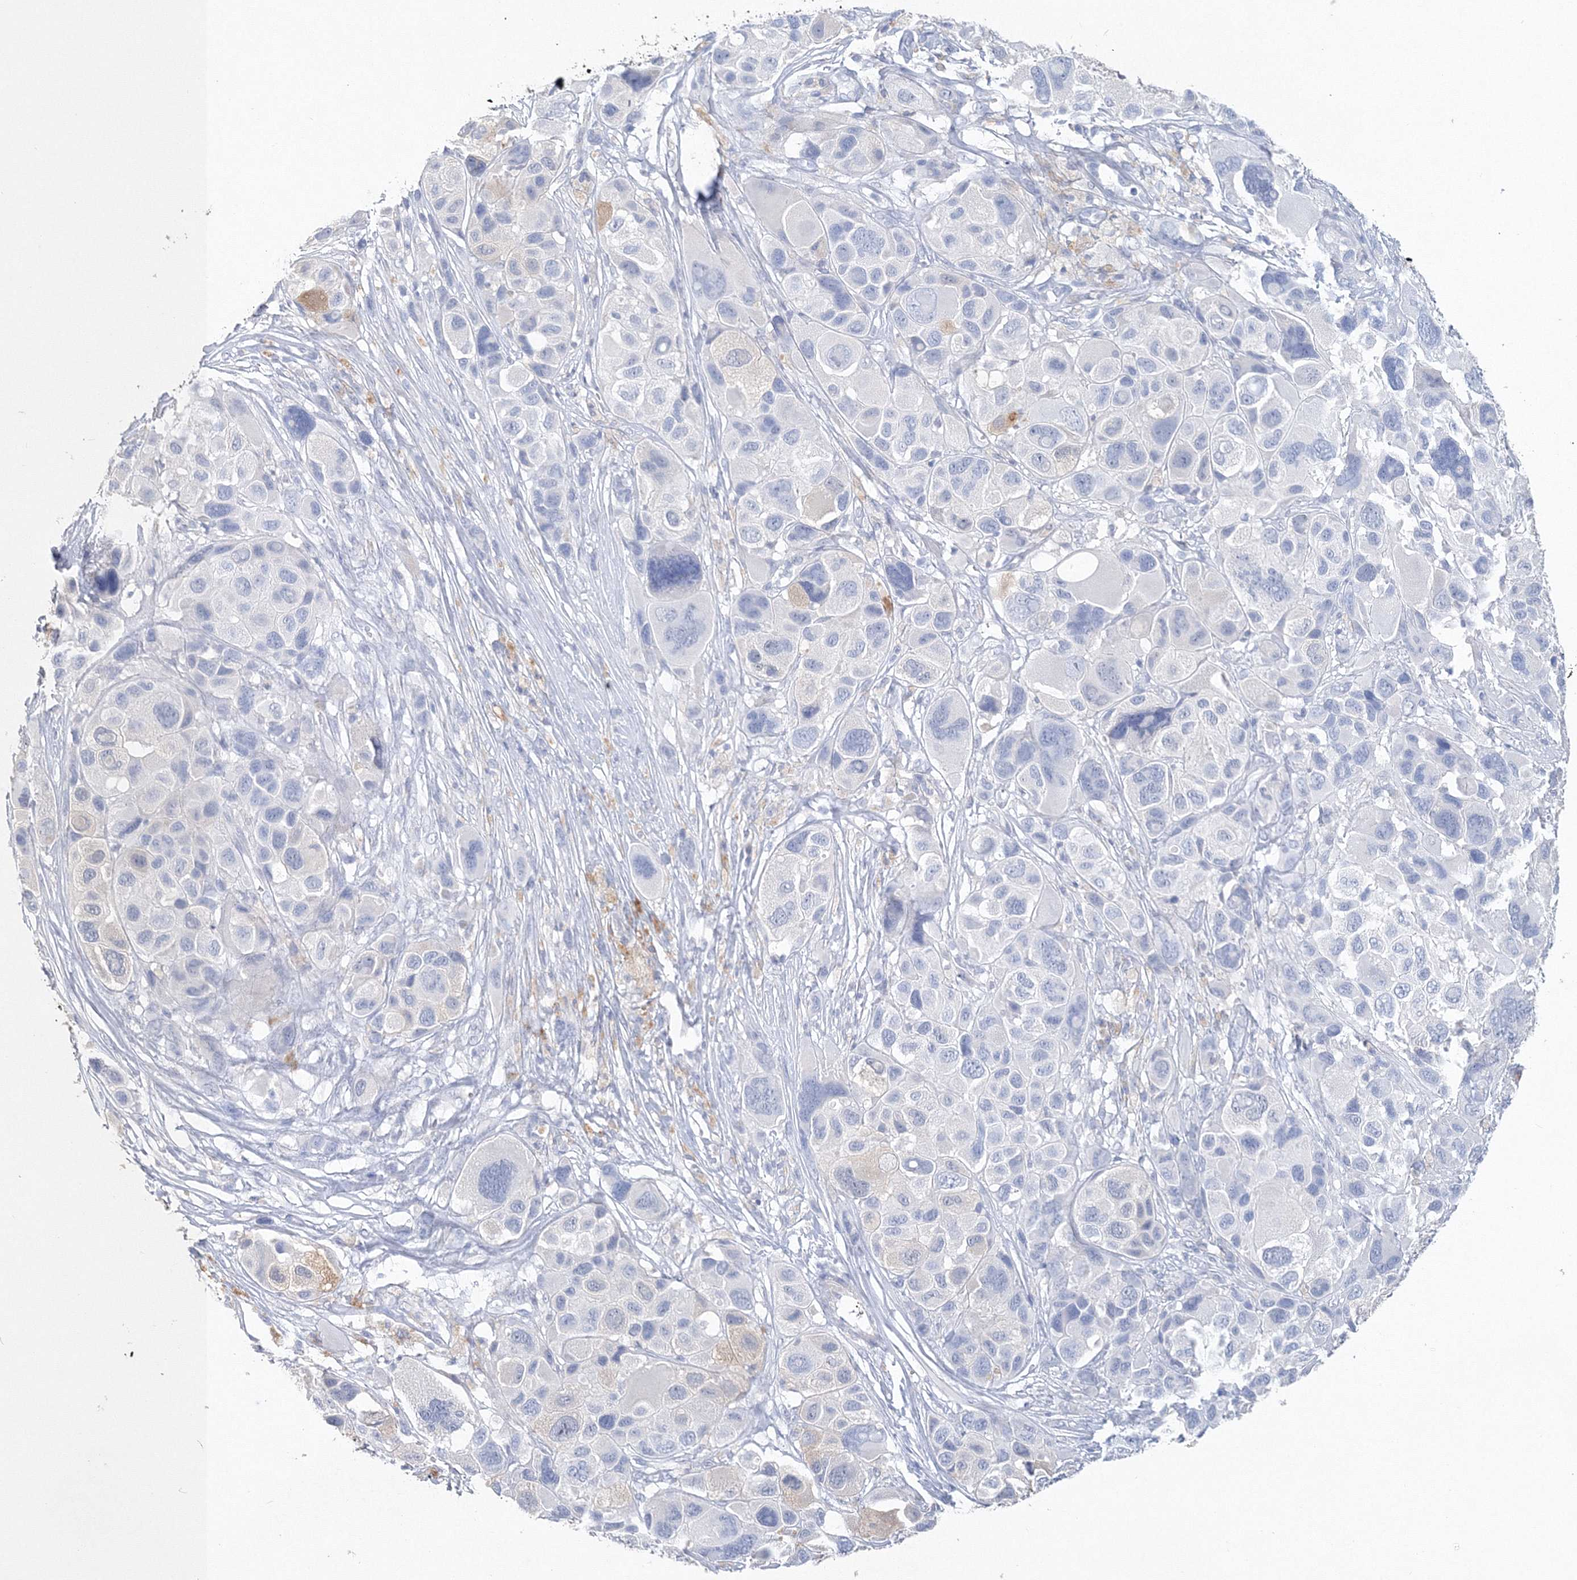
{"staining": {"intensity": "negative", "quantity": "none", "location": "none"}, "tissue": "melanoma", "cell_type": "Tumor cells", "image_type": "cancer", "snomed": [{"axis": "morphology", "description": "Malignant melanoma, NOS"}, {"axis": "topography", "description": "Skin of trunk"}], "caption": "Tumor cells show no significant protein positivity in melanoma.", "gene": "OSBPL6", "patient": {"sex": "male", "age": 71}}